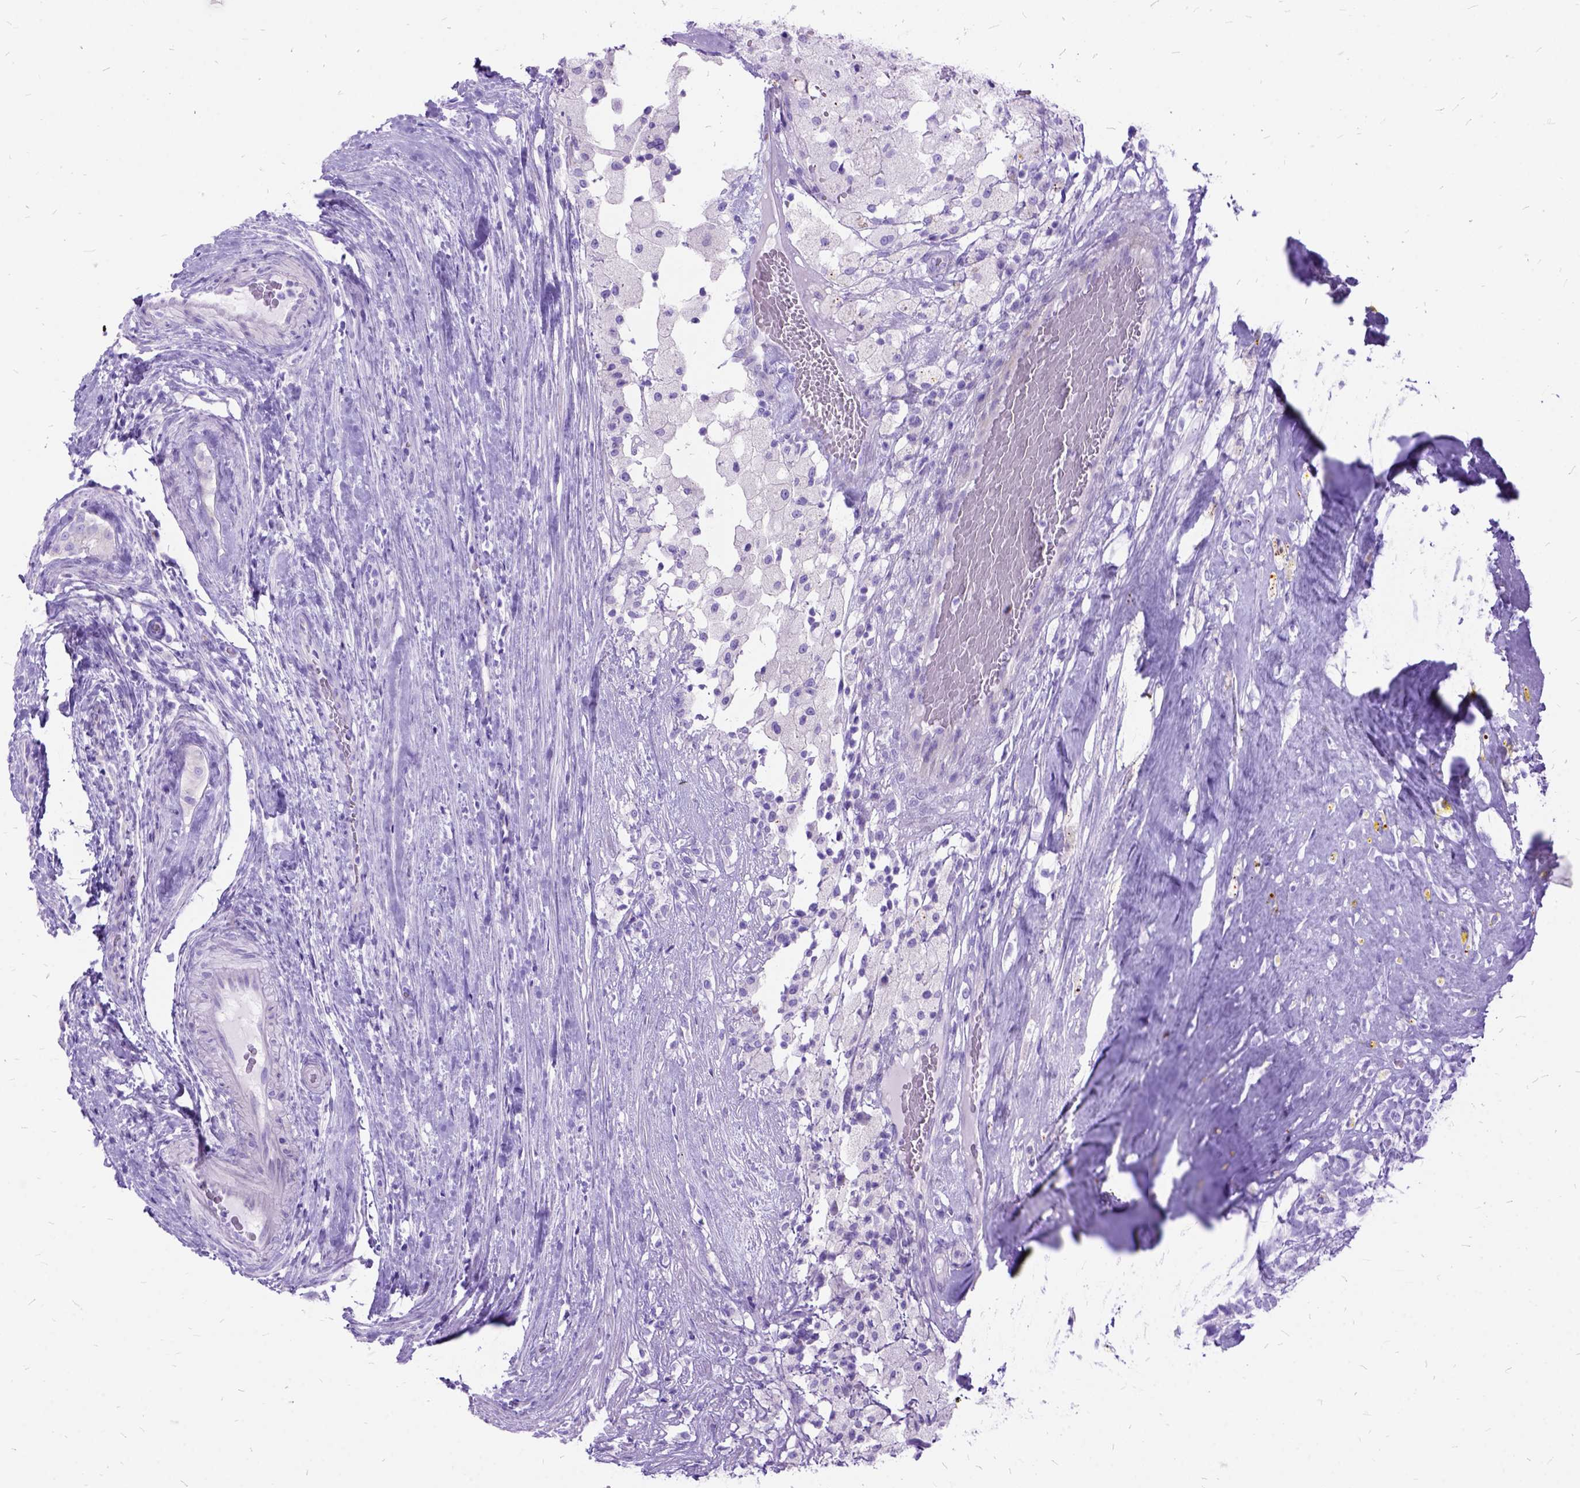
{"staining": {"intensity": "negative", "quantity": "none", "location": "none"}, "tissue": "testis cancer", "cell_type": "Tumor cells", "image_type": "cancer", "snomed": [{"axis": "morphology", "description": "Seminoma, NOS"}, {"axis": "morphology", "description": "Carcinoma, Embryonal, NOS"}, {"axis": "topography", "description": "Testis"}], "caption": "Immunohistochemical staining of human testis cancer reveals no significant staining in tumor cells. Nuclei are stained in blue.", "gene": "DNAH2", "patient": {"sex": "male", "age": 41}}